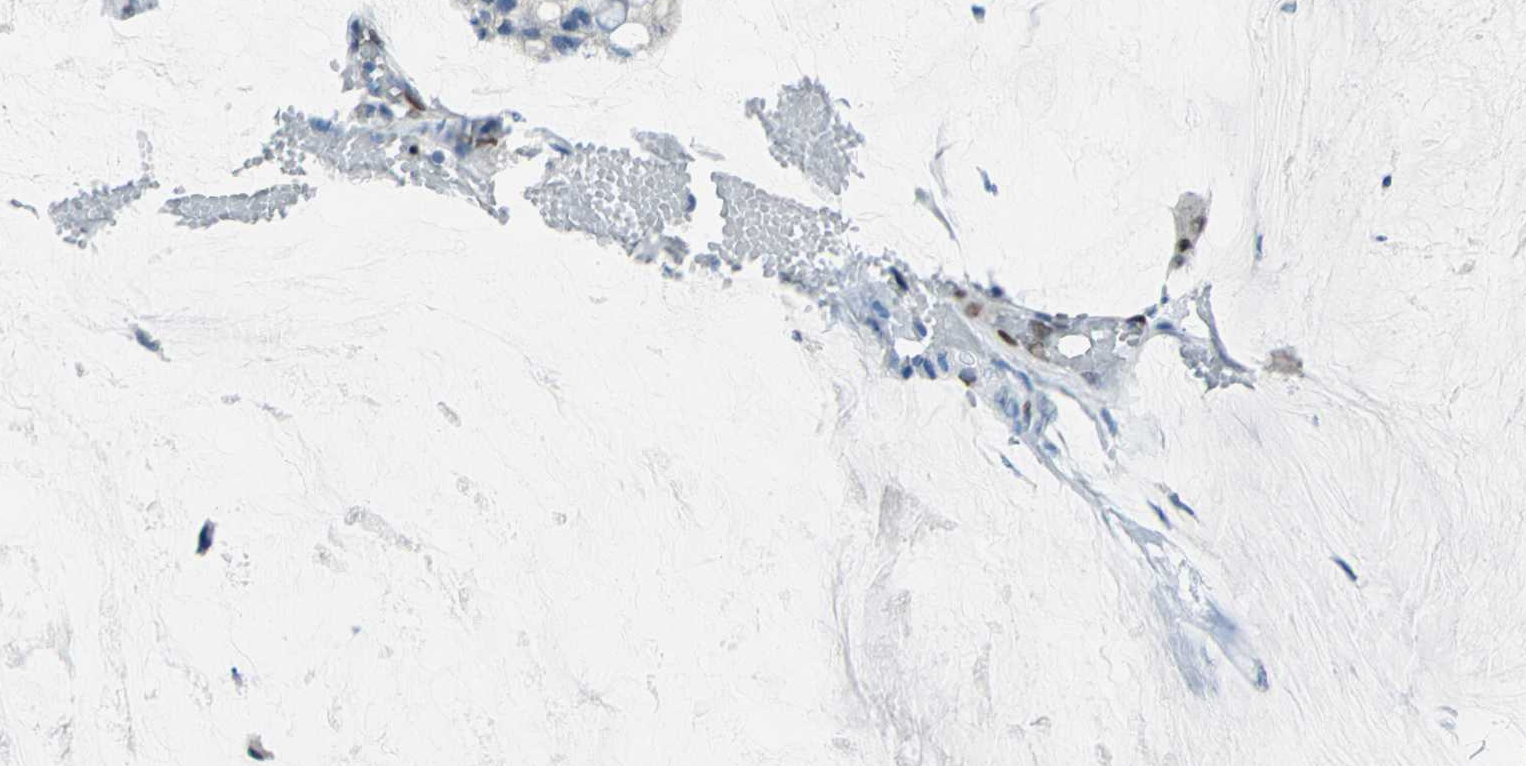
{"staining": {"intensity": "negative", "quantity": "none", "location": "none"}, "tissue": "ovarian cancer", "cell_type": "Tumor cells", "image_type": "cancer", "snomed": [{"axis": "morphology", "description": "Cystadenocarcinoma, mucinous, NOS"}, {"axis": "topography", "description": "Ovary"}], "caption": "Immunohistochemistry (IHC) of mucinous cystadenocarcinoma (ovarian) exhibits no staining in tumor cells.", "gene": "MCM4", "patient": {"sex": "female", "age": 39}}